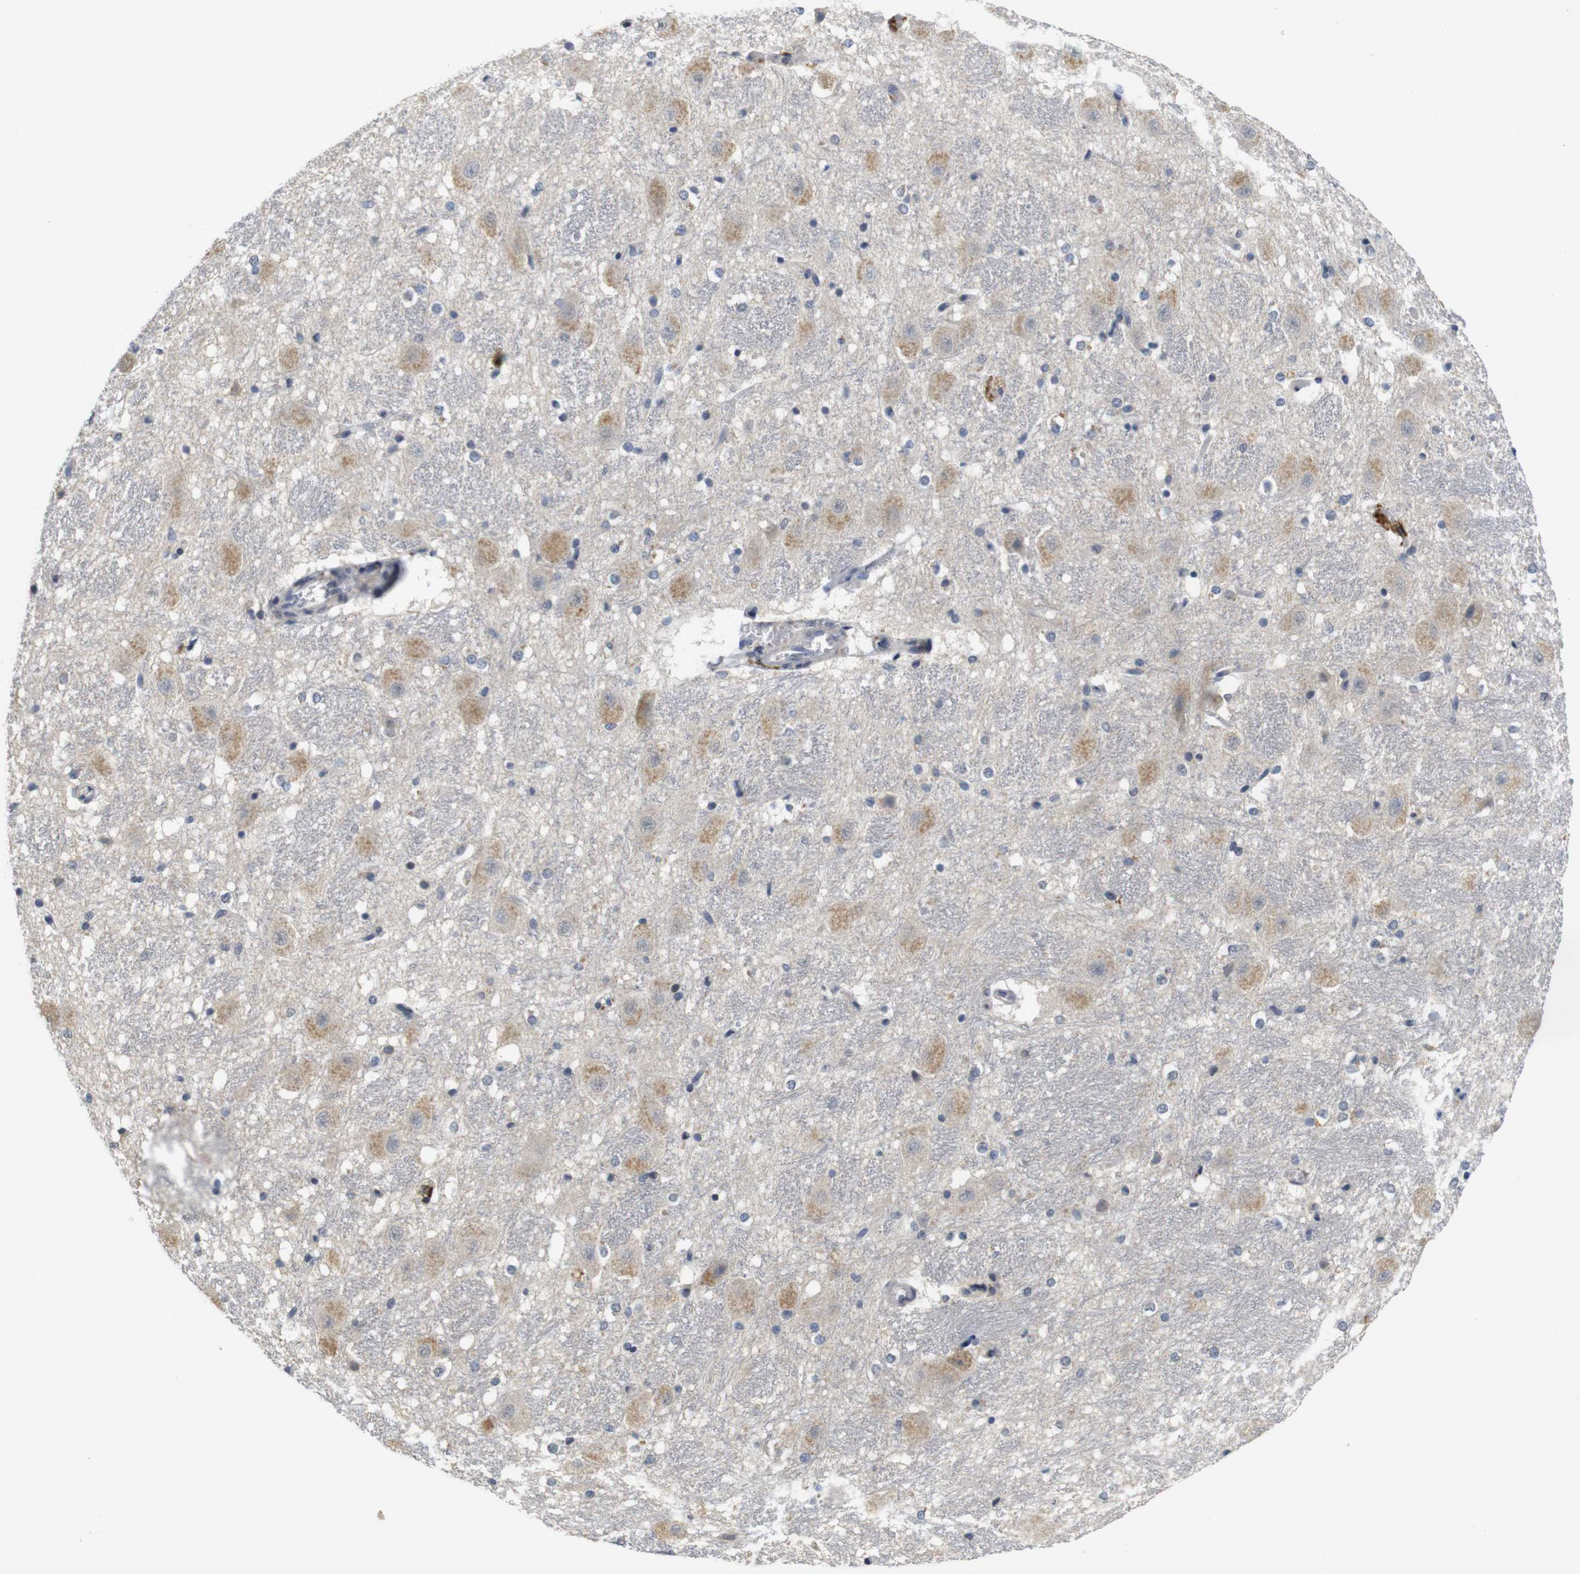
{"staining": {"intensity": "negative", "quantity": "none", "location": "none"}, "tissue": "hippocampus", "cell_type": "Glial cells", "image_type": "normal", "snomed": [{"axis": "morphology", "description": "Normal tissue, NOS"}, {"axis": "topography", "description": "Hippocampus"}], "caption": "An image of human hippocampus is negative for staining in glial cells. (Brightfield microscopy of DAB (3,3'-diaminobenzidine) immunohistochemistry (IHC) at high magnification).", "gene": "SKP2", "patient": {"sex": "female", "age": 19}}